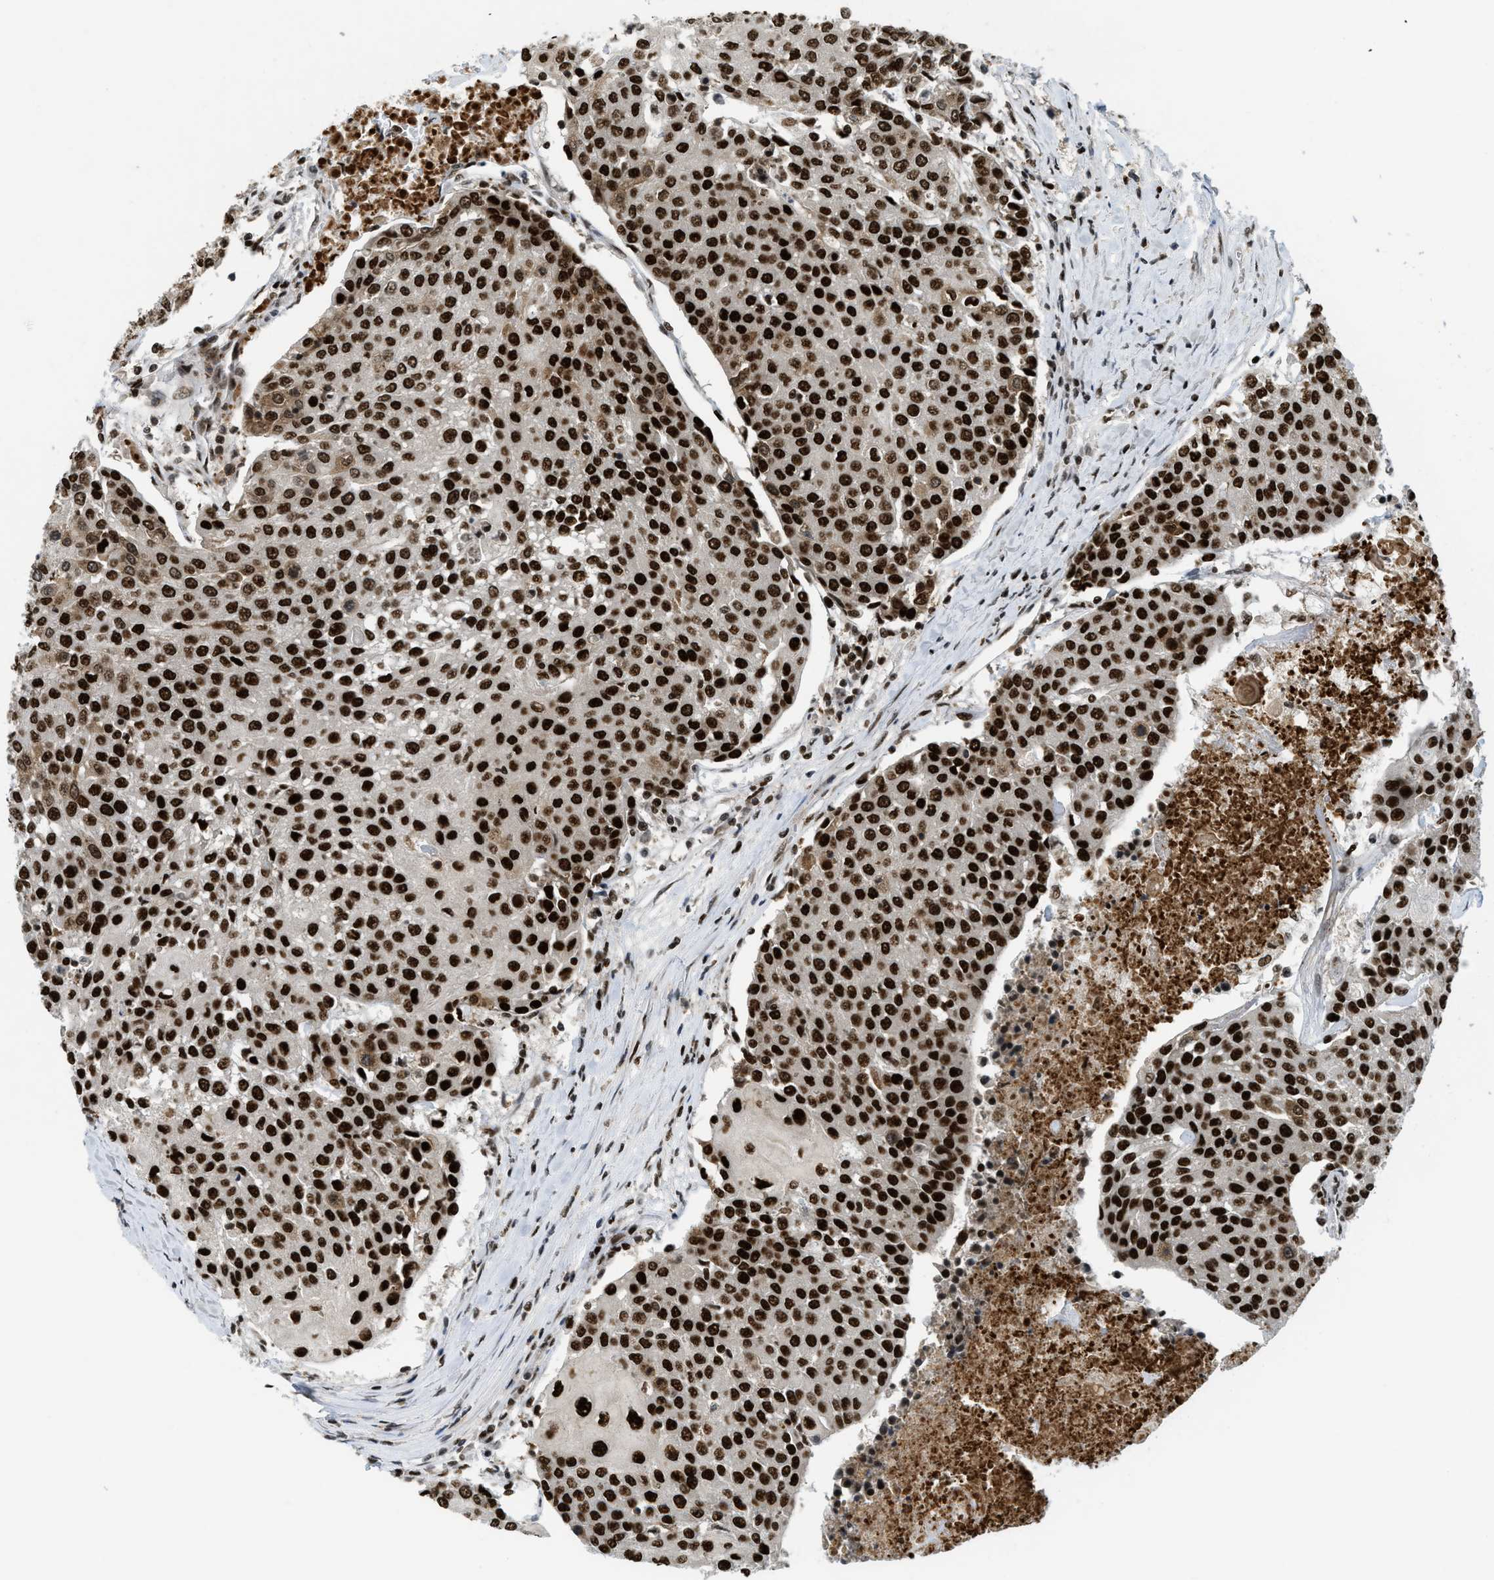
{"staining": {"intensity": "strong", "quantity": ">75%", "location": "nuclear"}, "tissue": "urothelial cancer", "cell_type": "Tumor cells", "image_type": "cancer", "snomed": [{"axis": "morphology", "description": "Urothelial carcinoma, High grade"}, {"axis": "topography", "description": "Urinary bladder"}], "caption": "This is an image of IHC staining of urothelial cancer, which shows strong positivity in the nuclear of tumor cells.", "gene": "RFX5", "patient": {"sex": "female", "age": 85}}